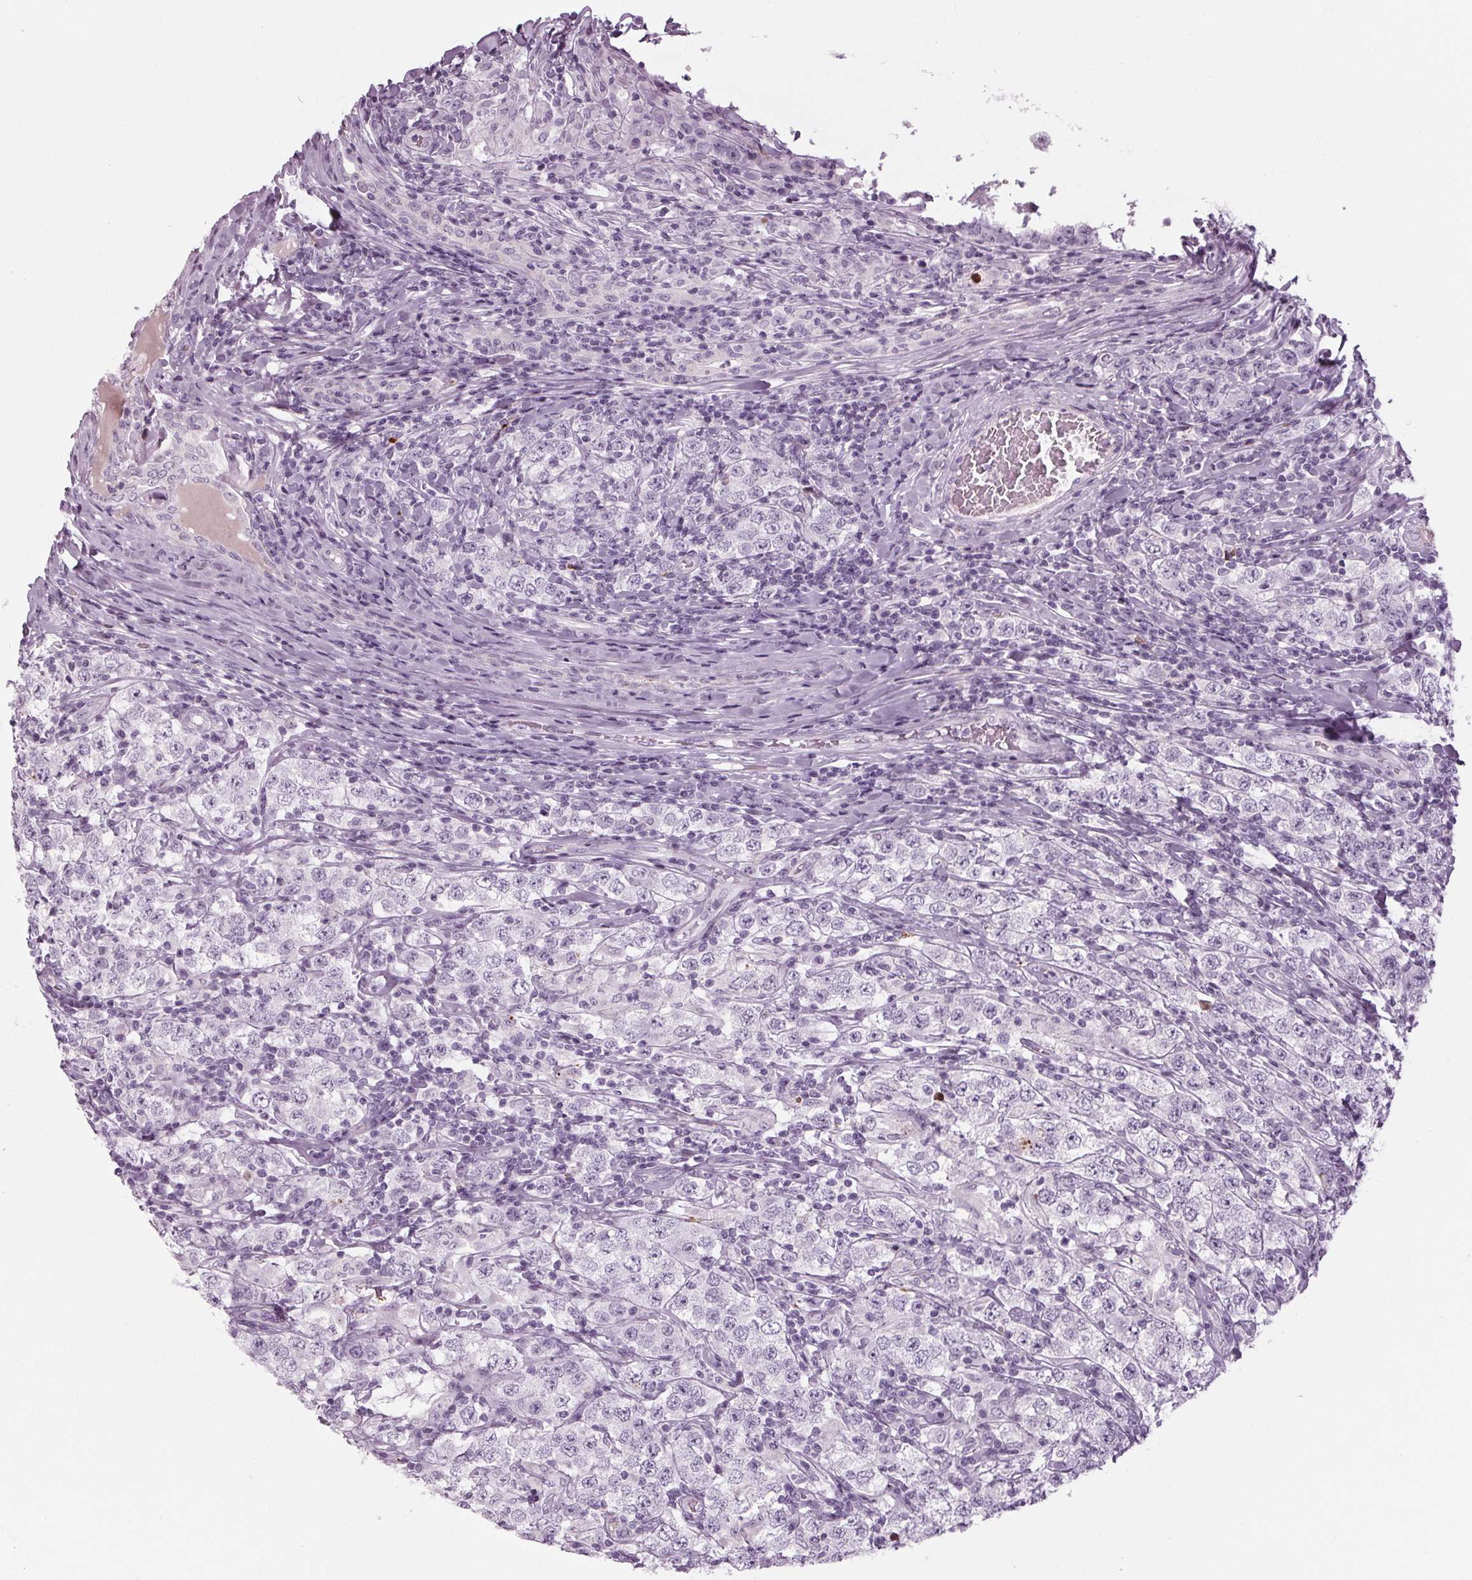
{"staining": {"intensity": "negative", "quantity": "none", "location": "none"}, "tissue": "testis cancer", "cell_type": "Tumor cells", "image_type": "cancer", "snomed": [{"axis": "morphology", "description": "Seminoma, NOS"}, {"axis": "morphology", "description": "Carcinoma, Embryonal, NOS"}, {"axis": "topography", "description": "Testis"}], "caption": "Tumor cells are negative for brown protein staining in testis seminoma.", "gene": "CYP3A43", "patient": {"sex": "male", "age": 41}}